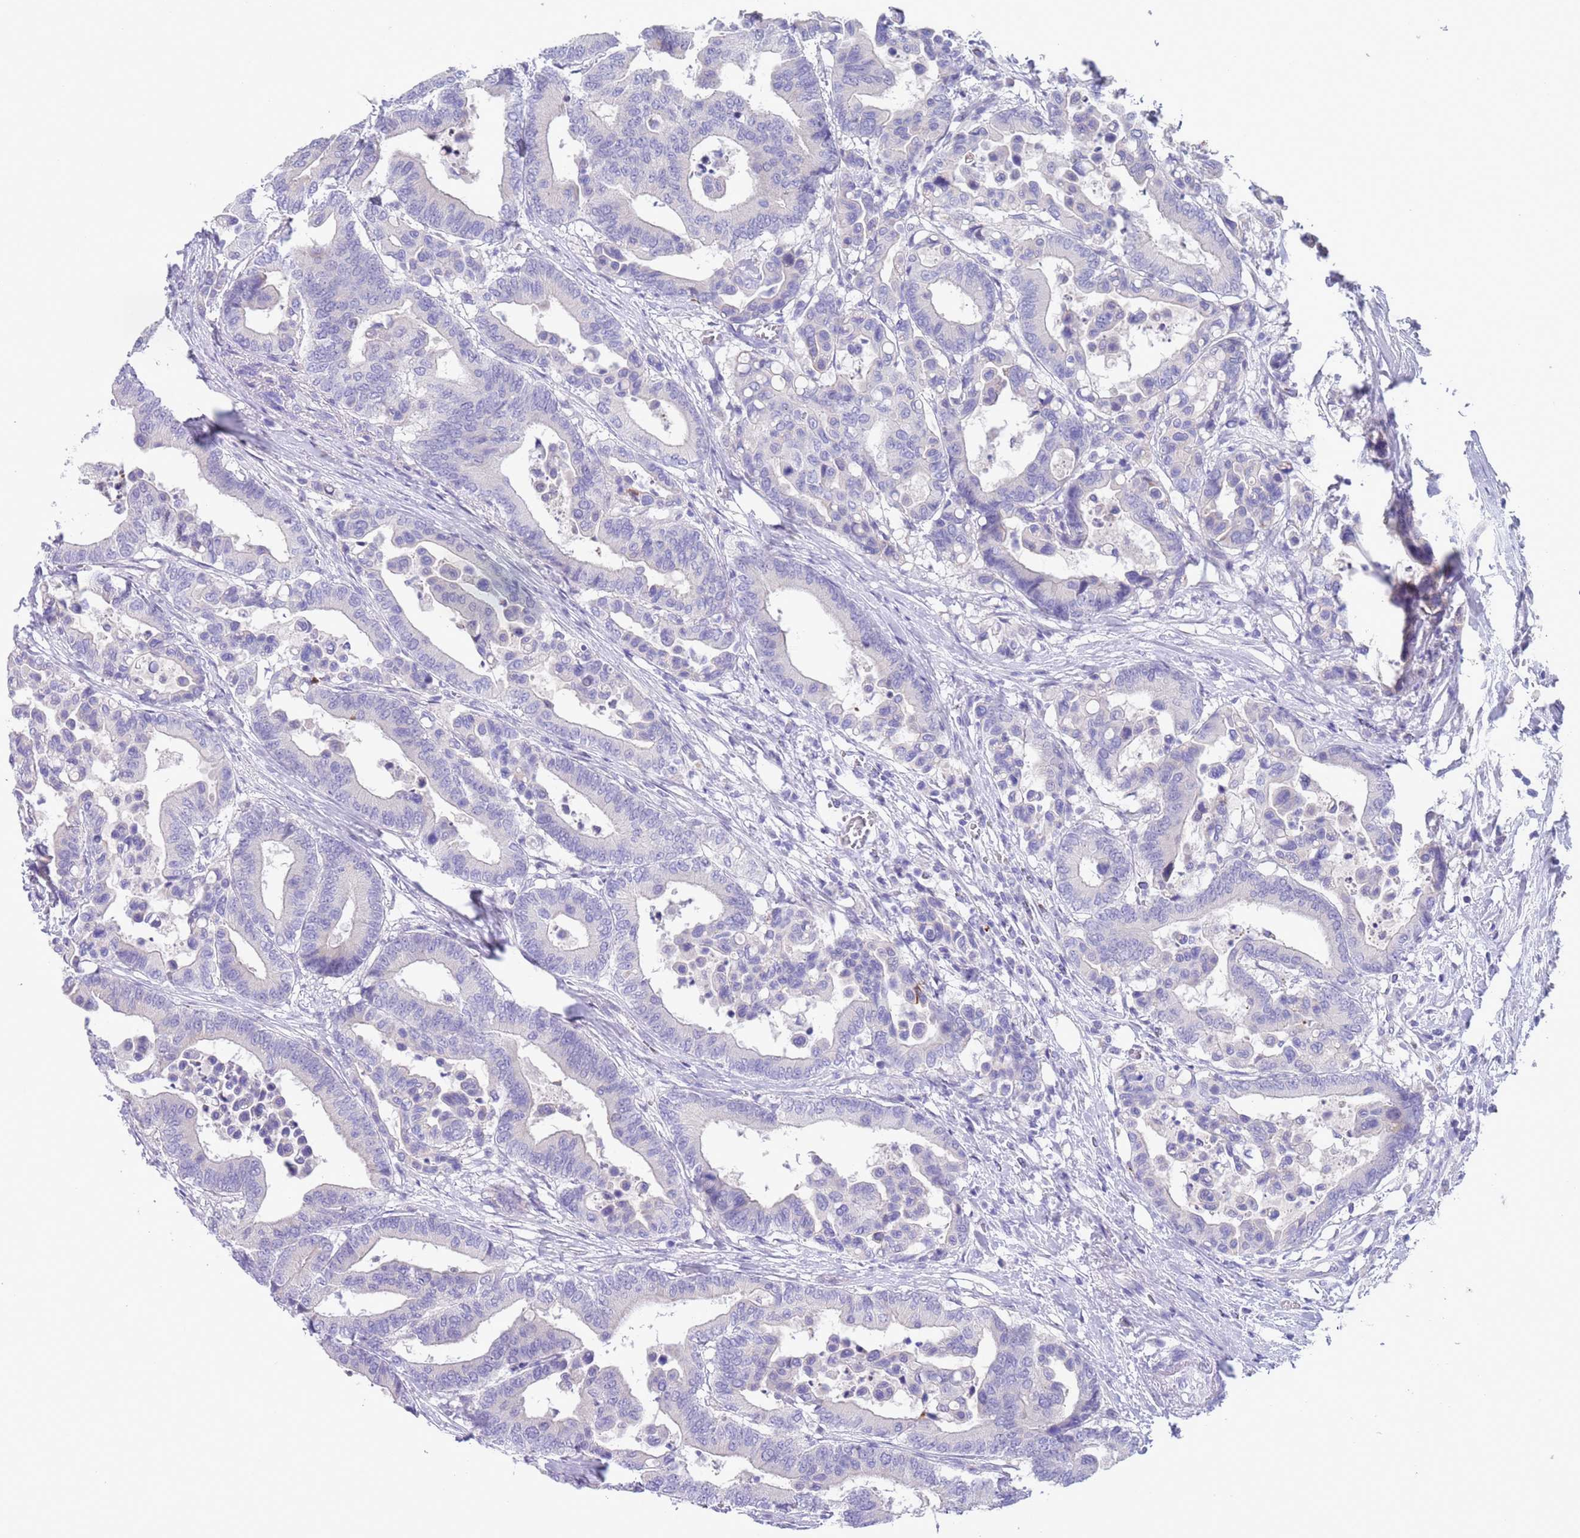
{"staining": {"intensity": "negative", "quantity": "none", "location": "none"}, "tissue": "colorectal cancer", "cell_type": "Tumor cells", "image_type": "cancer", "snomed": [{"axis": "morphology", "description": "Normal tissue, NOS"}, {"axis": "morphology", "description": "Adenocarcinoma, NOS"}, {"axis": "topography", "description": "Colon"}], "caption": "Tumor cells show no significant positivity in adenocarcinoma (colorectal). (IHC, brightfield microscopy, high magnification).", "gene": "SPIRE2", "patient": {"sex": "male", "age": 82}}